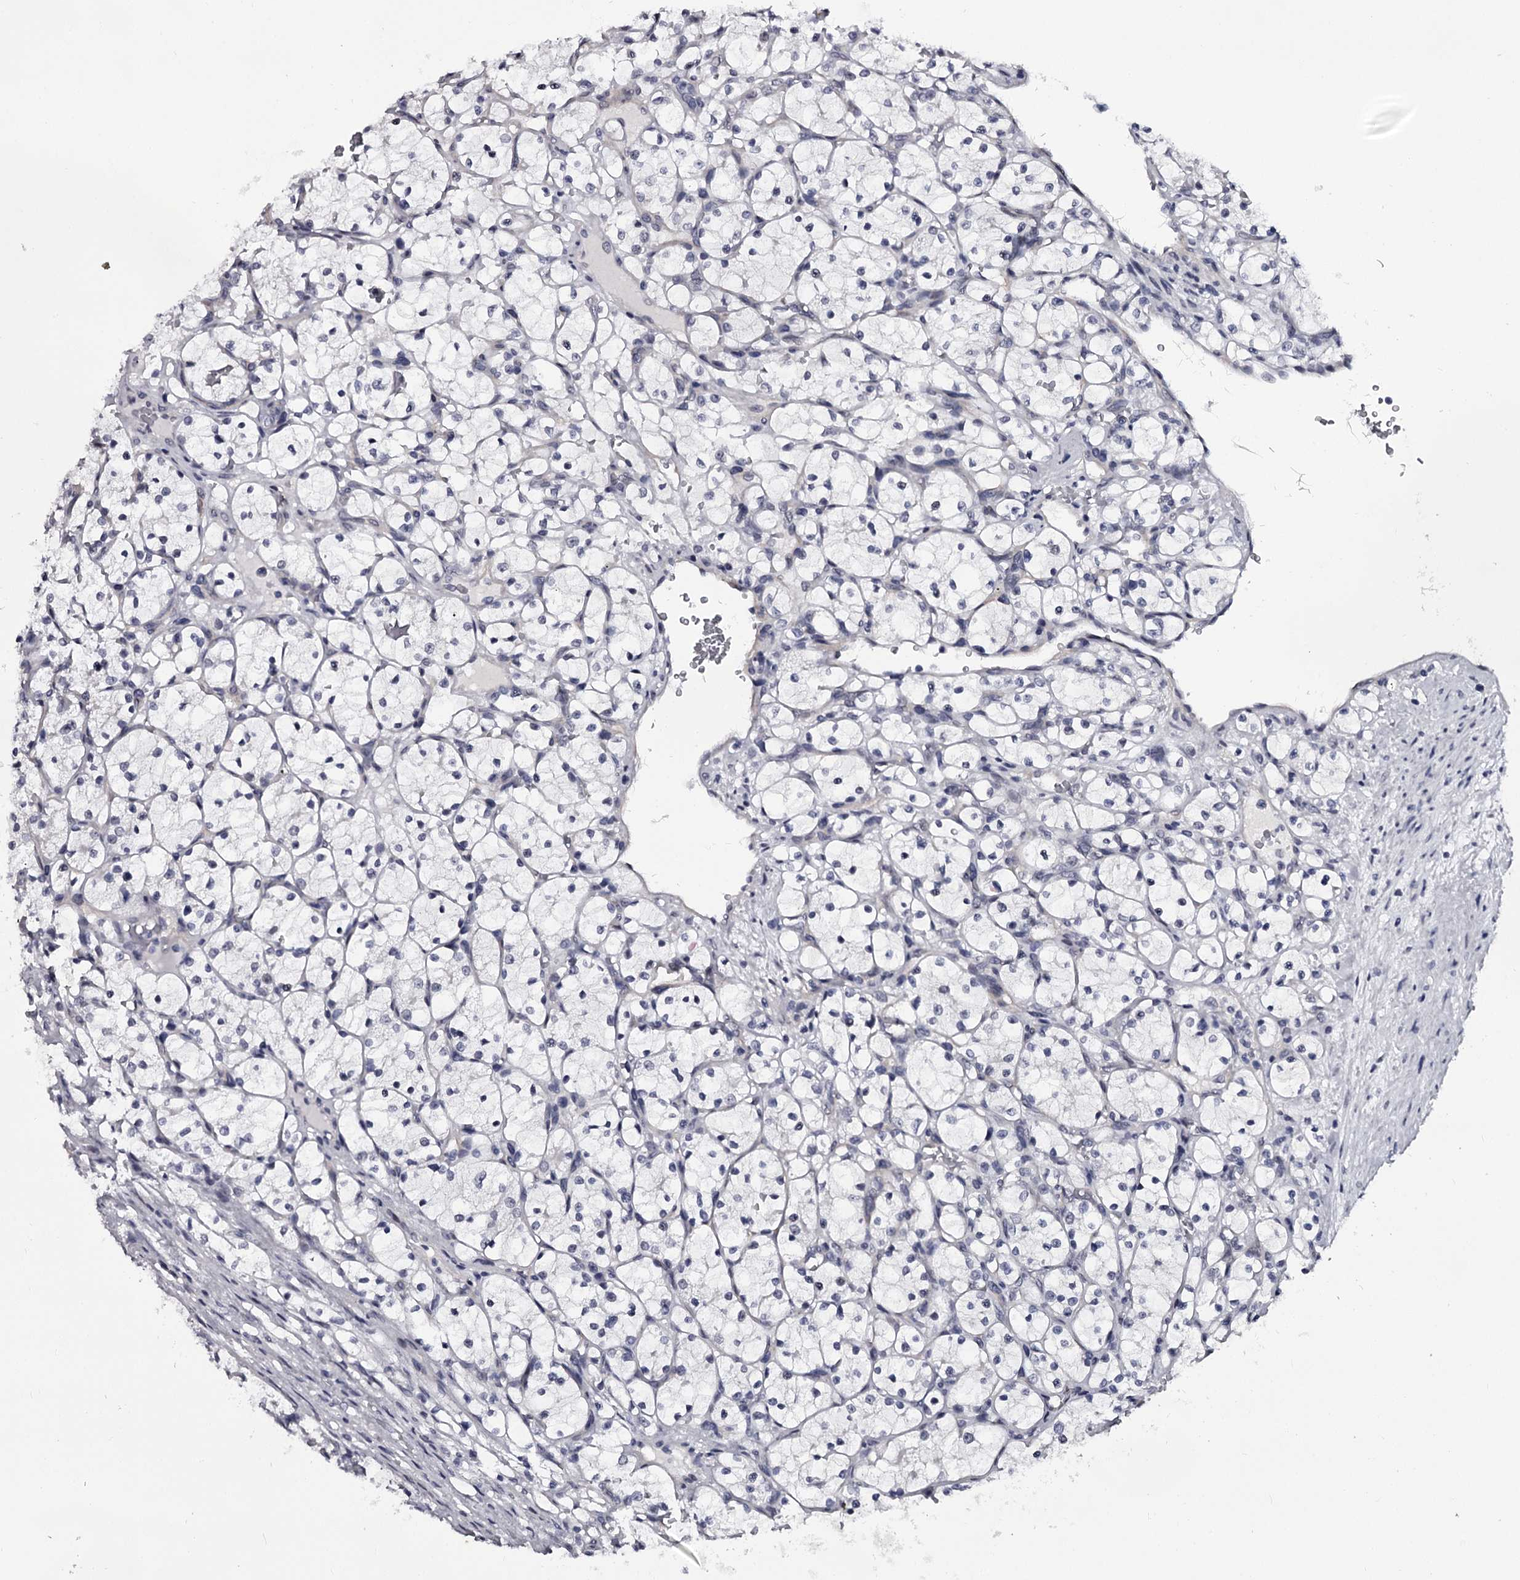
{"staining": {"intensity": "negative", "quantity": "none", "location": "none"}, "tissue": "renal cancer", "cell_type": "Tumor cells", "image_type": "cancer", "snomed": [{"axis": "morphology", "description": "Adenocarcinoma, NOS"}, {"axis": "topography", "description": "Kidney"}], "caption": "A histopathology image of renal adenocarcinoma stained for a protein reveals no brown staining in tumor cells.", "gene": "OVOL2", "patient": {"sex": "female", "age": 69}}